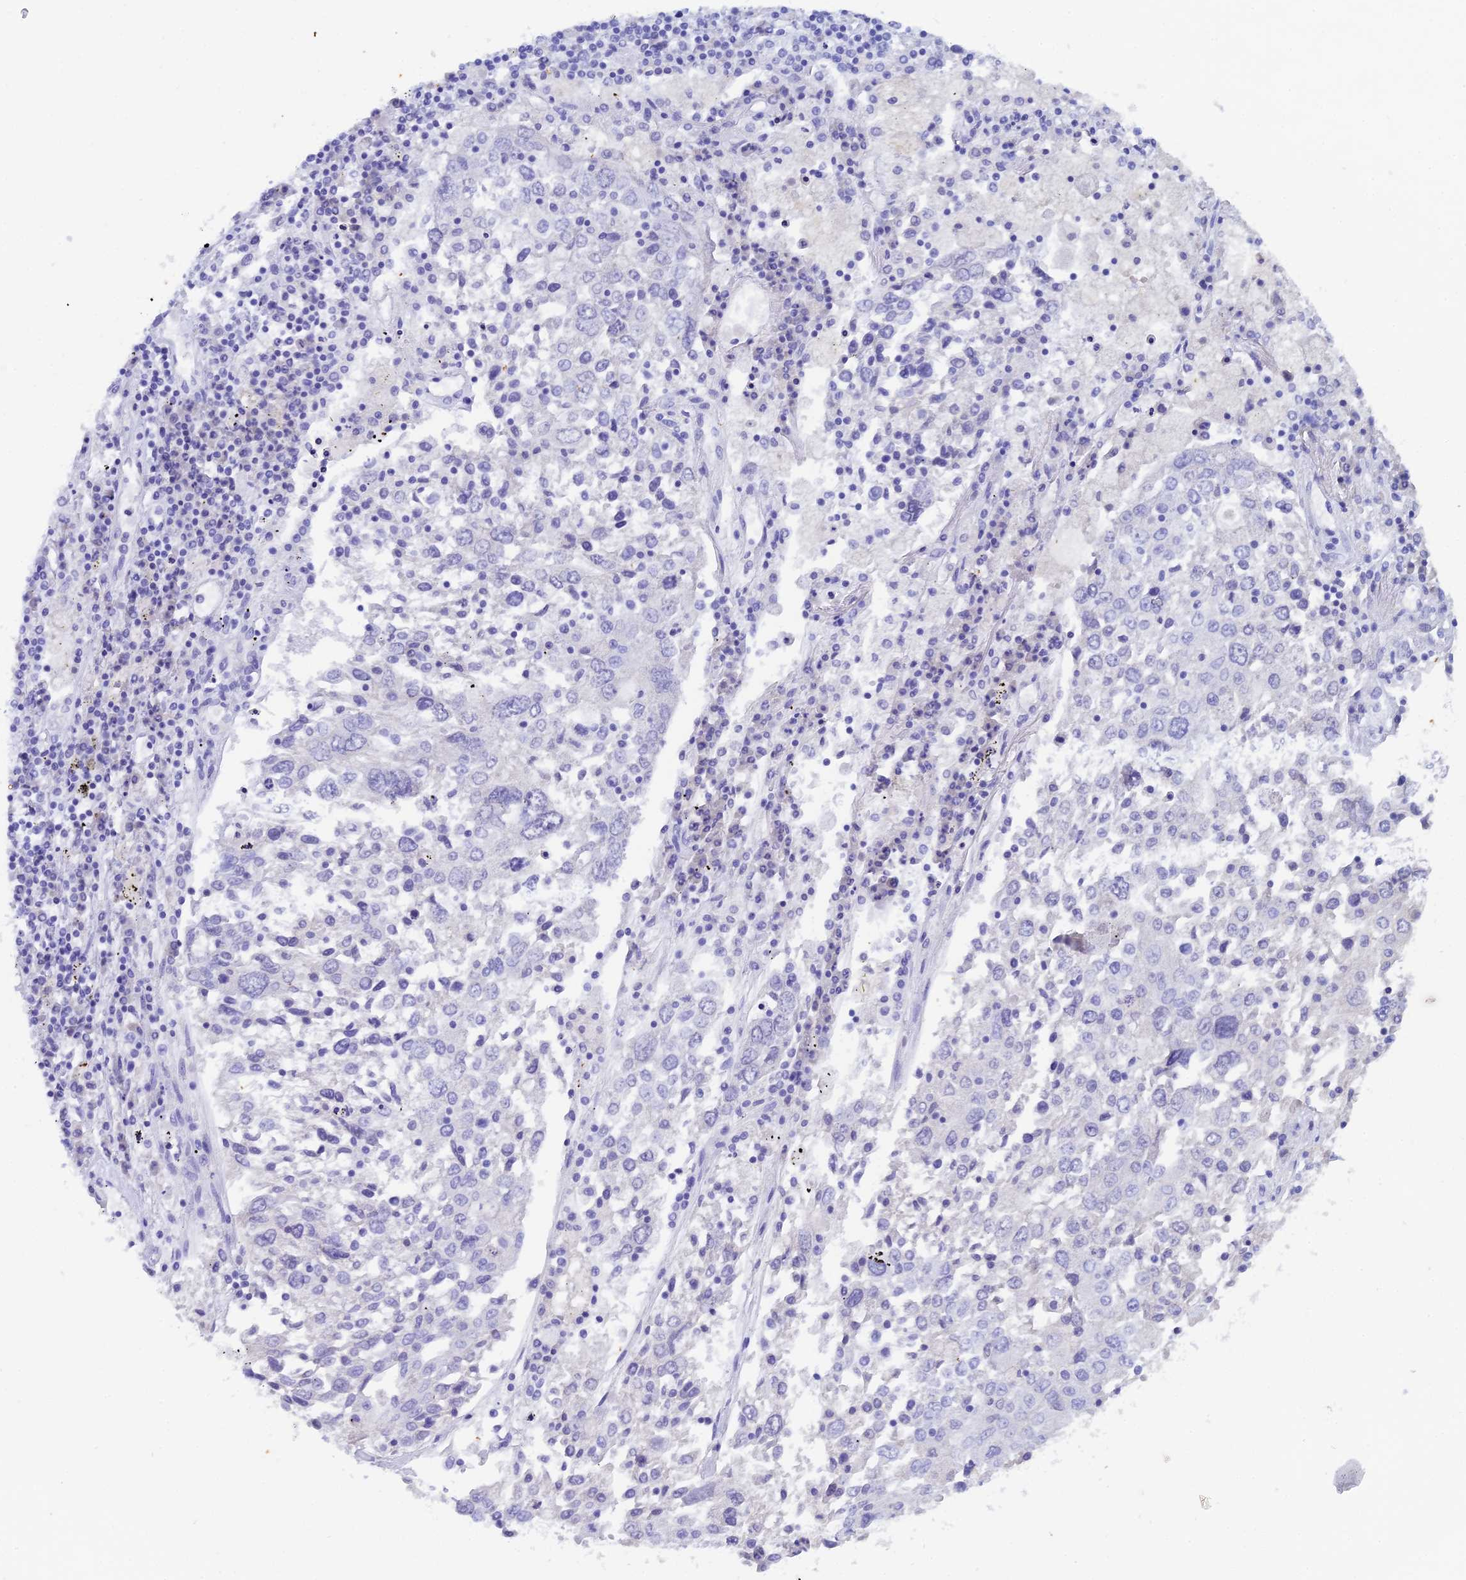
{"staining": {"intensity": "negative", "quantity": "none", "location": "none"}, "tissue": "lung cancer", "cell_type": "Tumor cells", "image_type": "cancer", "snomed": [{"axis": "morphology", "description": "Squamous cell carcinoma, NOS"}, {"axis": "topography", "description": "Lung"}], "caption": "DAB (3,3'-diaminobenzidine) immunohistochemical staining of lung cancer demonstrates no significant staining in tumor cells.", "gene": "REG1A", "patient": {"sex": "male", "age": 65}}